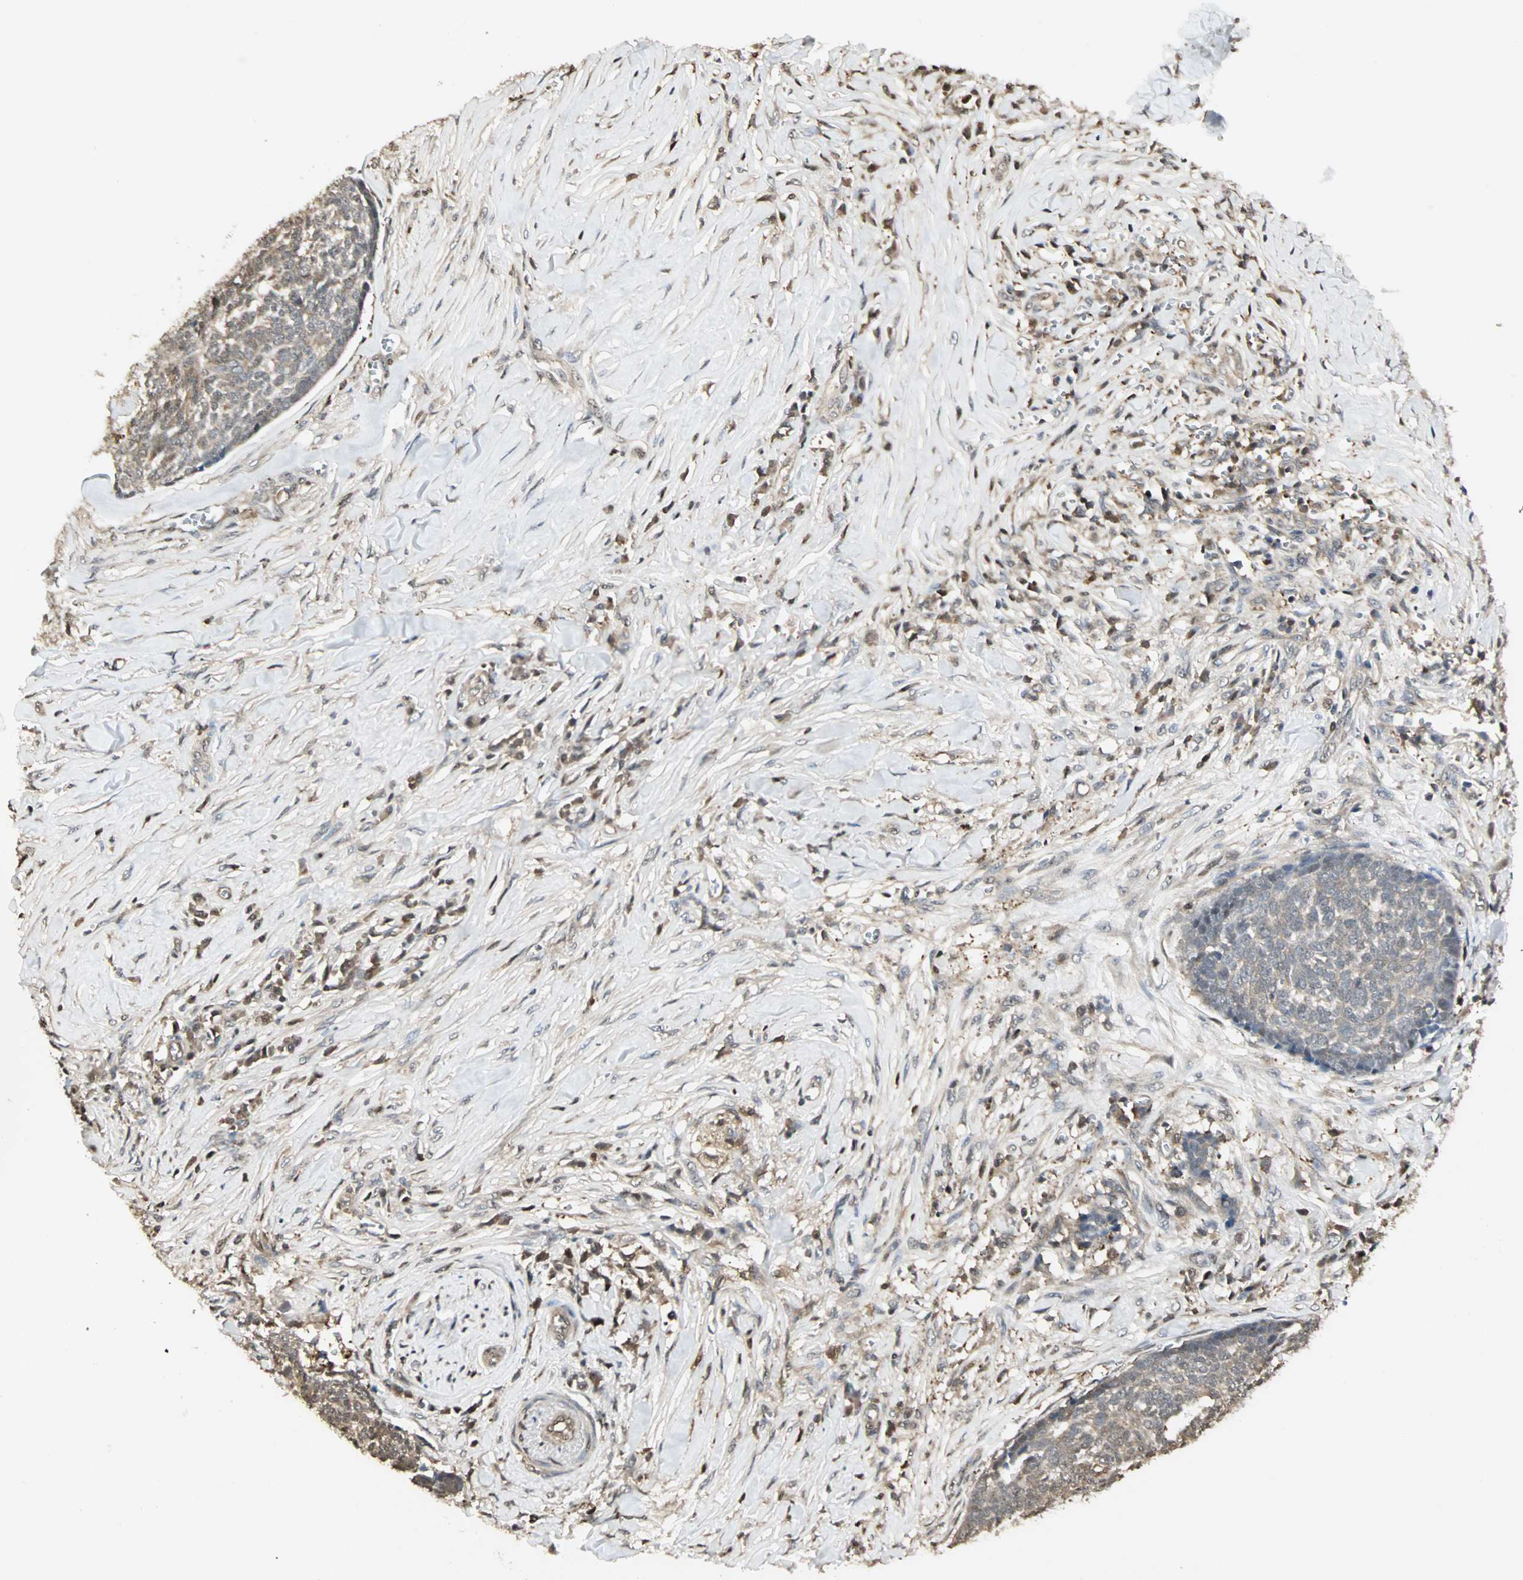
{"staining": {"intensity": "weak", "quantity": ">75%", "location": "cytoplasmic/membranous"}, "tissue": "skin cancer", "cell_type": "Tumor cells", "image_type": "cancer", "snomed": [{"axis": "morphology", "description": "Basal cell carcinoma"}, {"axis": "topography", "description": "Skin"}], "caption": "A micrograph of basal cell carcinoma (skin) stained for a protein shows weak cytoplasmic/membranous brown staining in tumor cells.", "gene": "DRG2", "patient": {"sex": "male", "age": 84}}